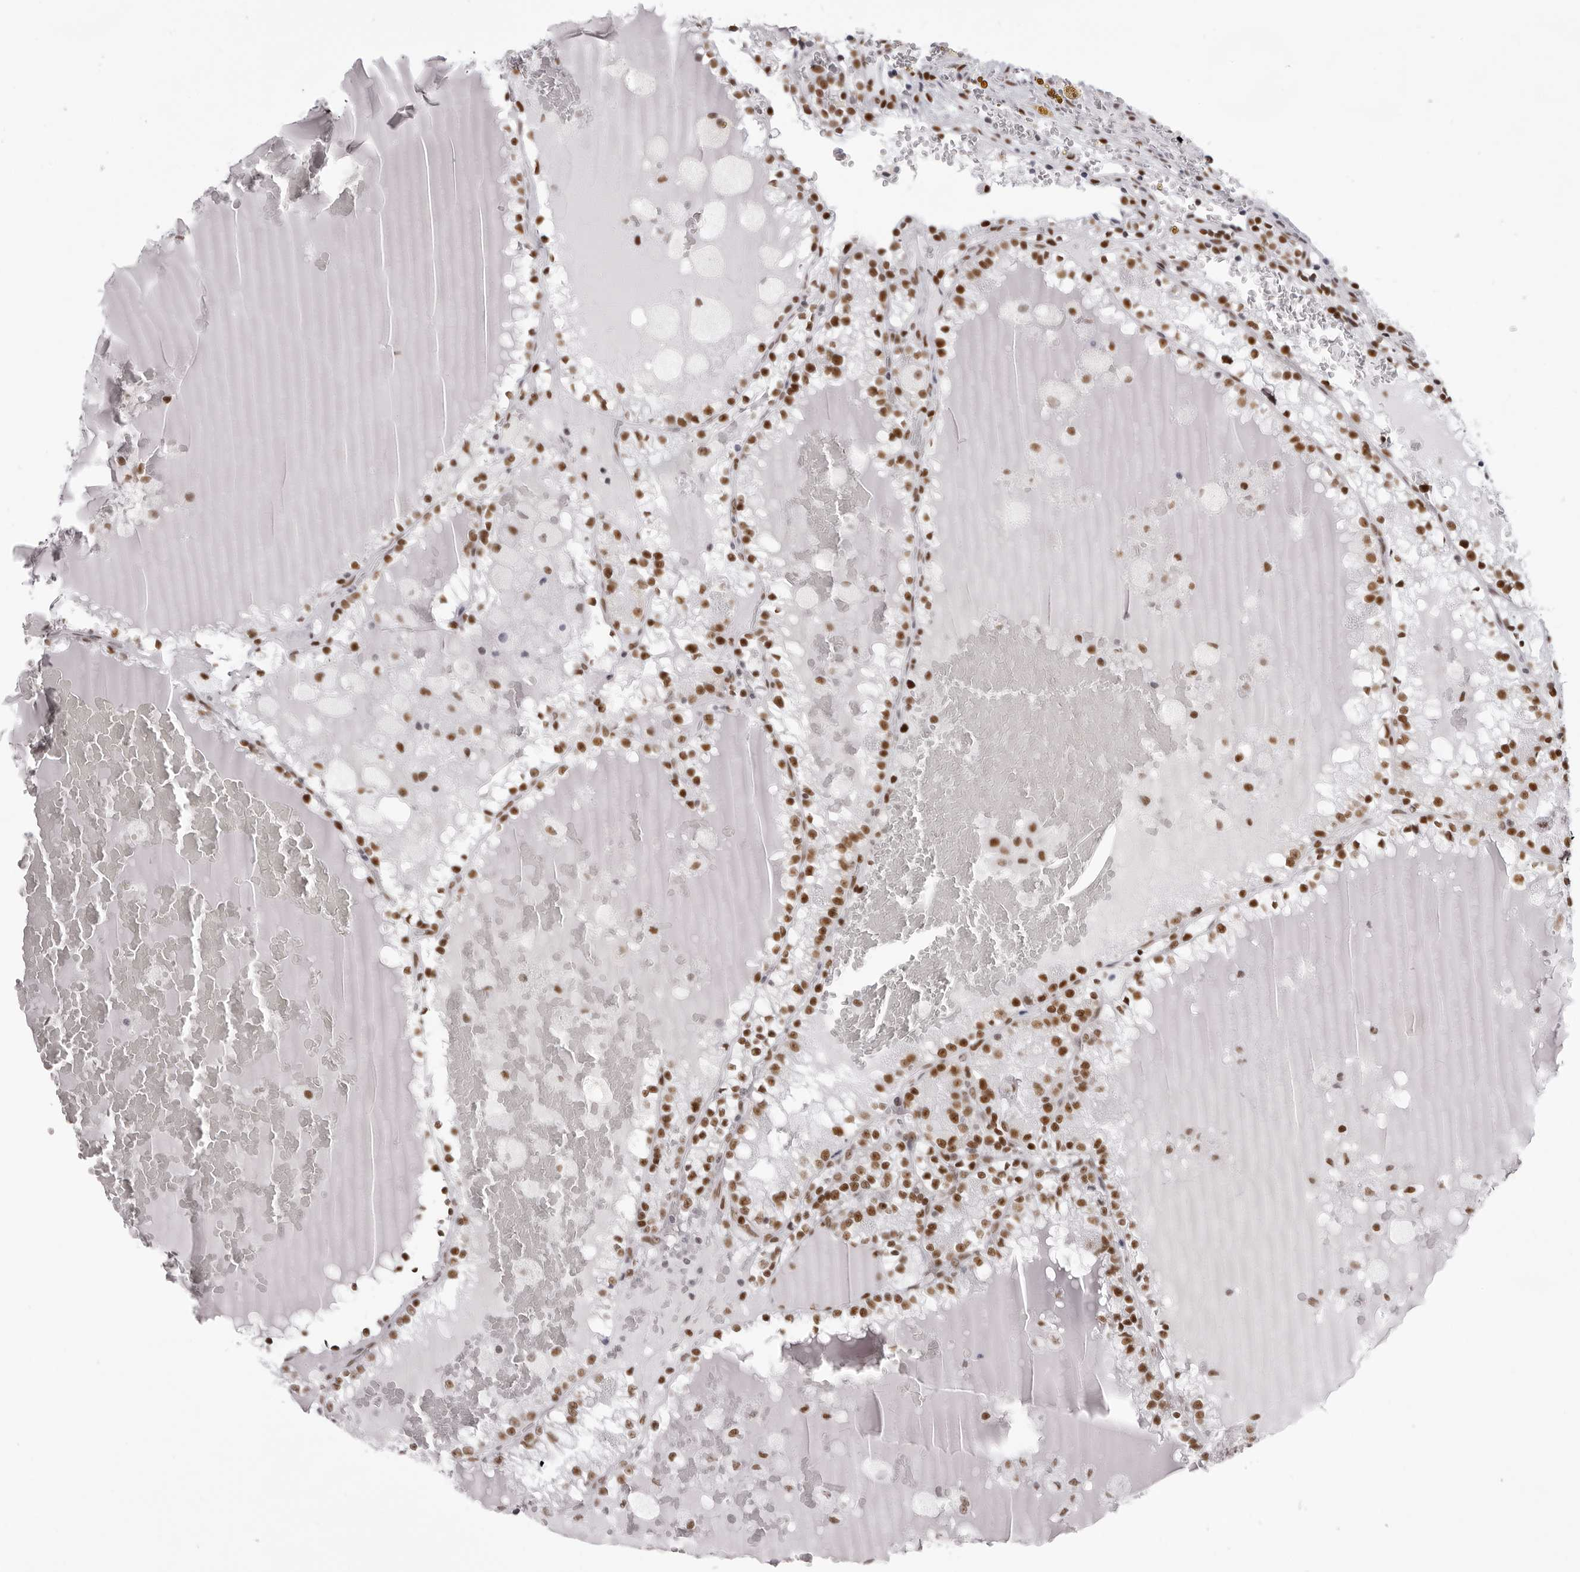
{"staining": {"intensity": "strong", "quantity": ">75%", "location": "nuclear"}, "tissue": "renal cancer", "cell_type": "Tumor cells", "image_type": "cancer", "snomed": [{"axis": "morphology", "description": "Adenocarcinoma, NOS"}, {"axis": "topography", "description": "Kidney"}], "caption": "A high amount of strong nuclear staining is present in about >75% of tumor cells in adenocarcinoma (renal) tissue.", "gene": "IRF2BP2", "patient": {"sex": "female", "age": 56}}